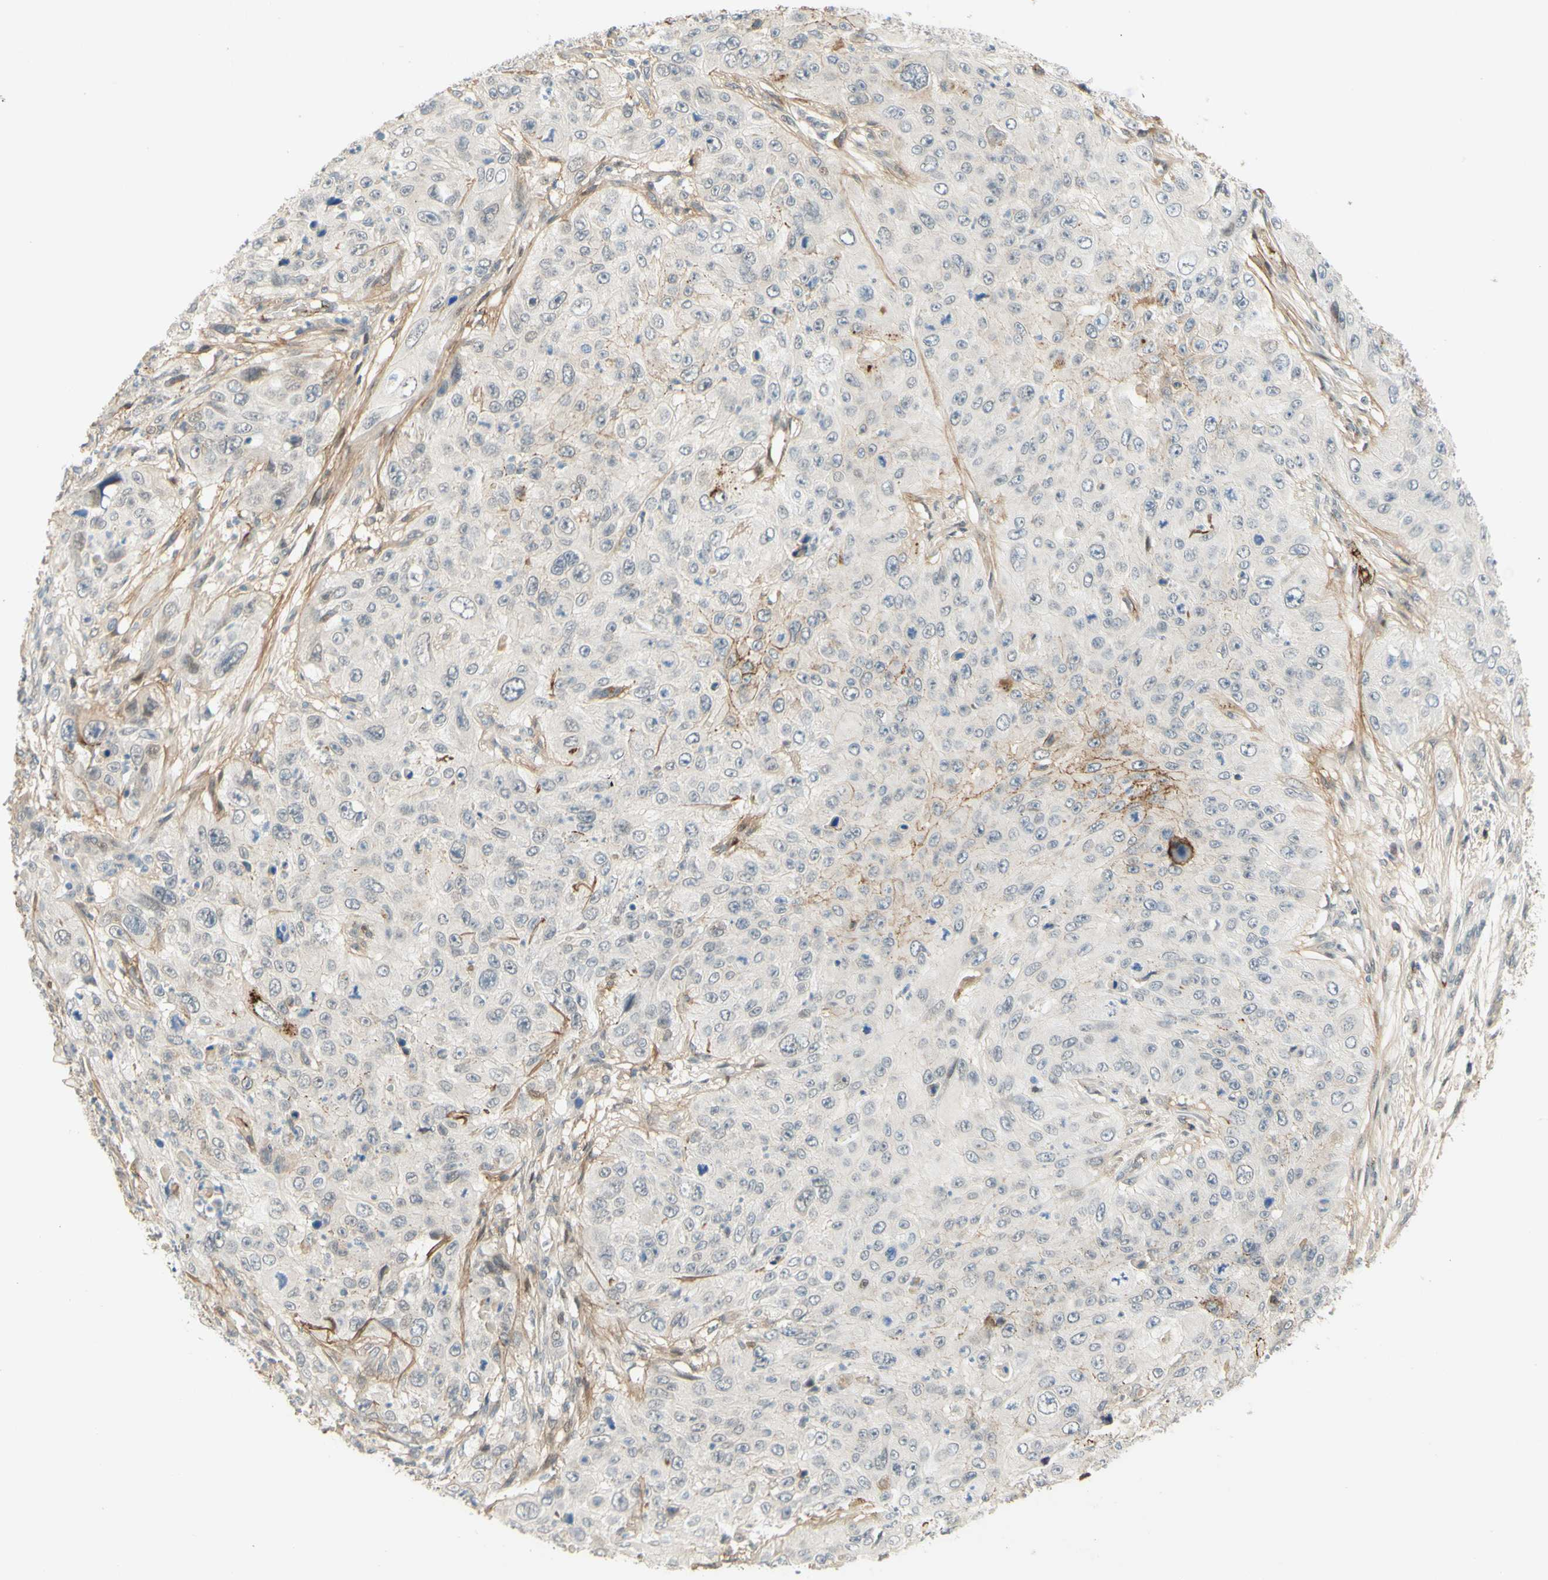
{"staining": {"intensity": "negative", "quantity": "none", "location": "none"}, "tissue": "skin cancer", "cell_type": "Tumor cells", "image_type": "cancer", "snomed": [{"axis": "morphology", "description": "Squamous cell carcinoma, NOS"}, {"axis": "topography", "description": "Skin"}], "caption": "A high-resolution micrograph shows immunohistochemistry (IHC) staining of skin cancer, which displays no significant staining in tumor cells.", "gene": "ANGPT2", "patient": {"sex": "female", "age": 80}}